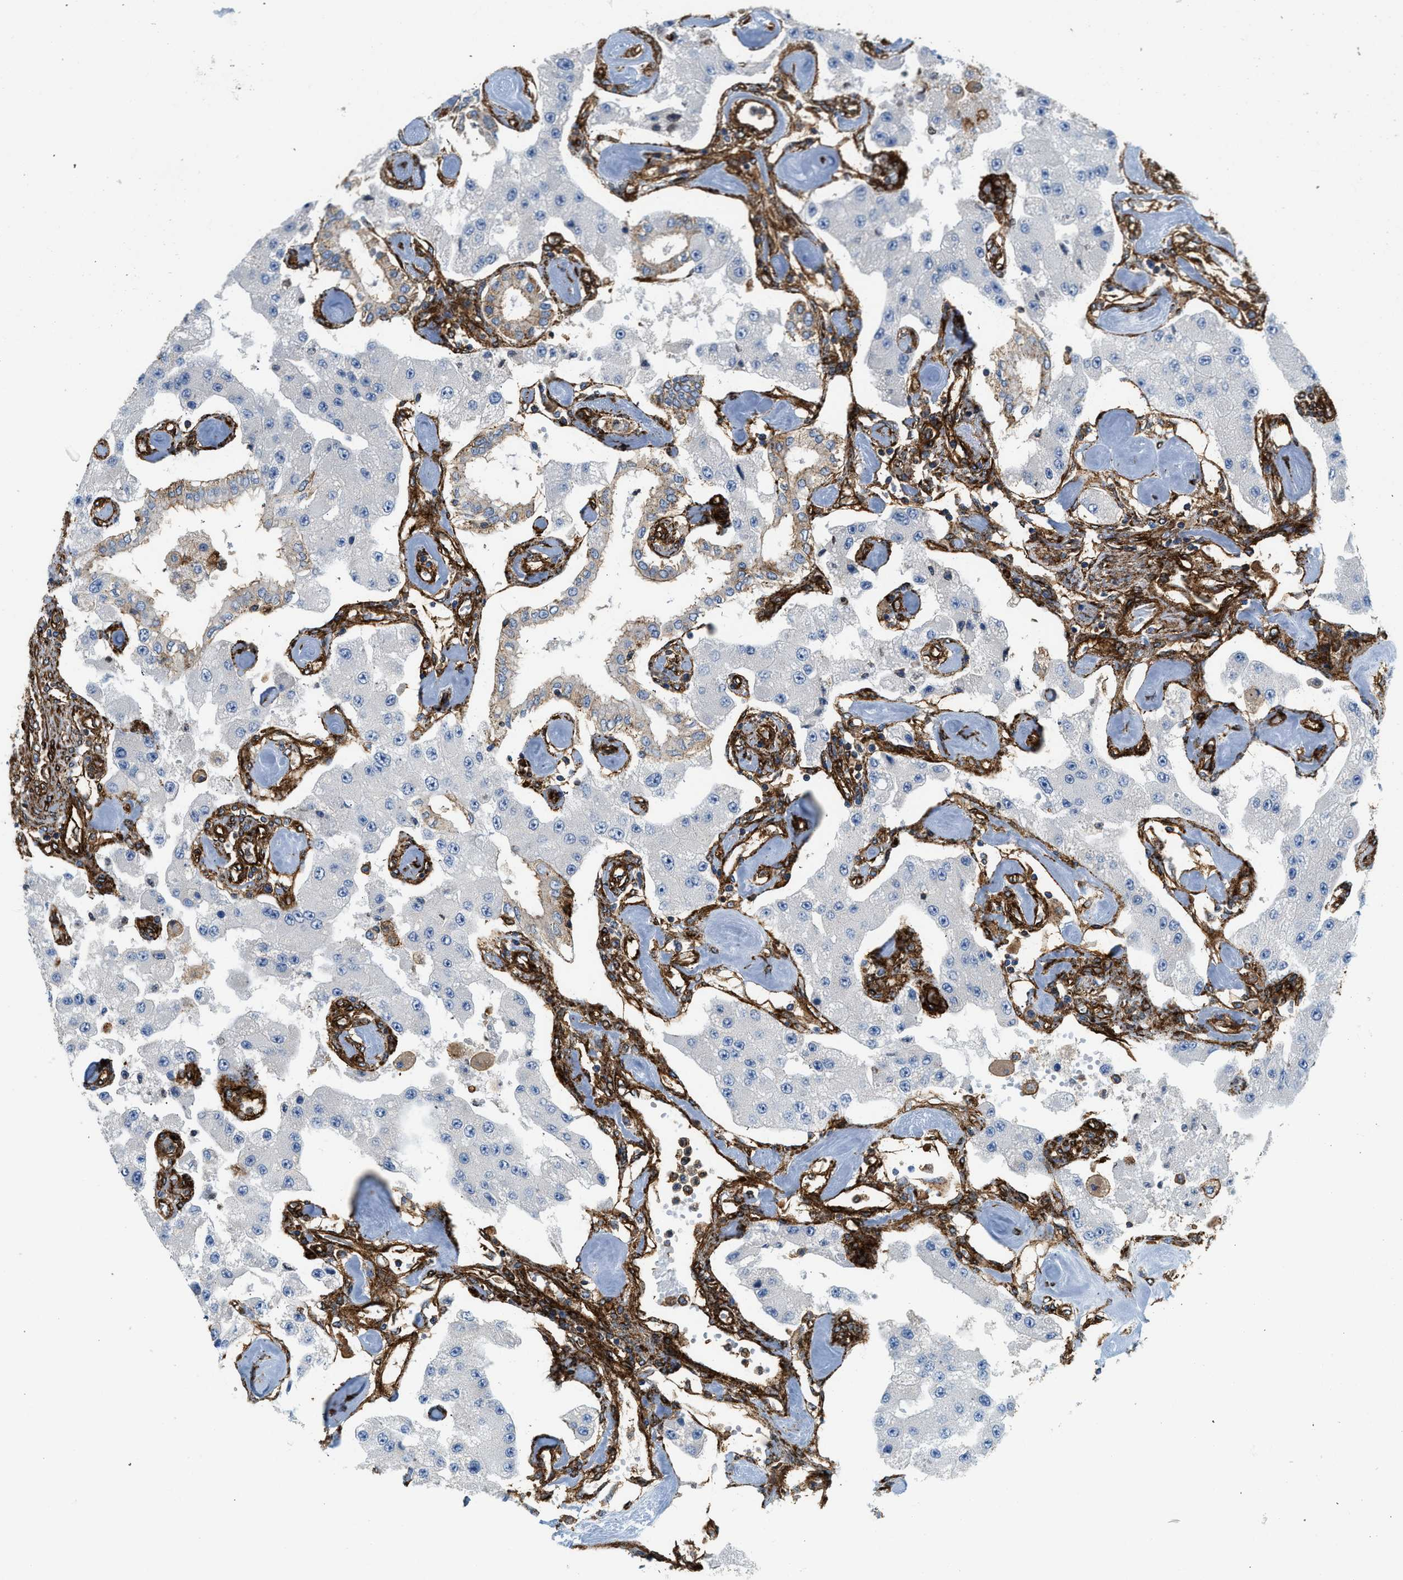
{"staining": {"intensity": "negative", "quantity": "none", "location": "none"}, "tissue": "carcinoid", "cell_type": "Tumor cells", "image_type": "cancer", "snomed": [{"axis": "morphology", "description": "Carcinoid, malignant, NOS"}, {"axis": "topography", "description": "Pancreas"}], "caption": "This is a image of immunohistochemistry (IHC) staining of carcinoid, which shows no staining in tumor cells.", "gene": "HIP1", "patient": {"sex": "female", "age": 54}}